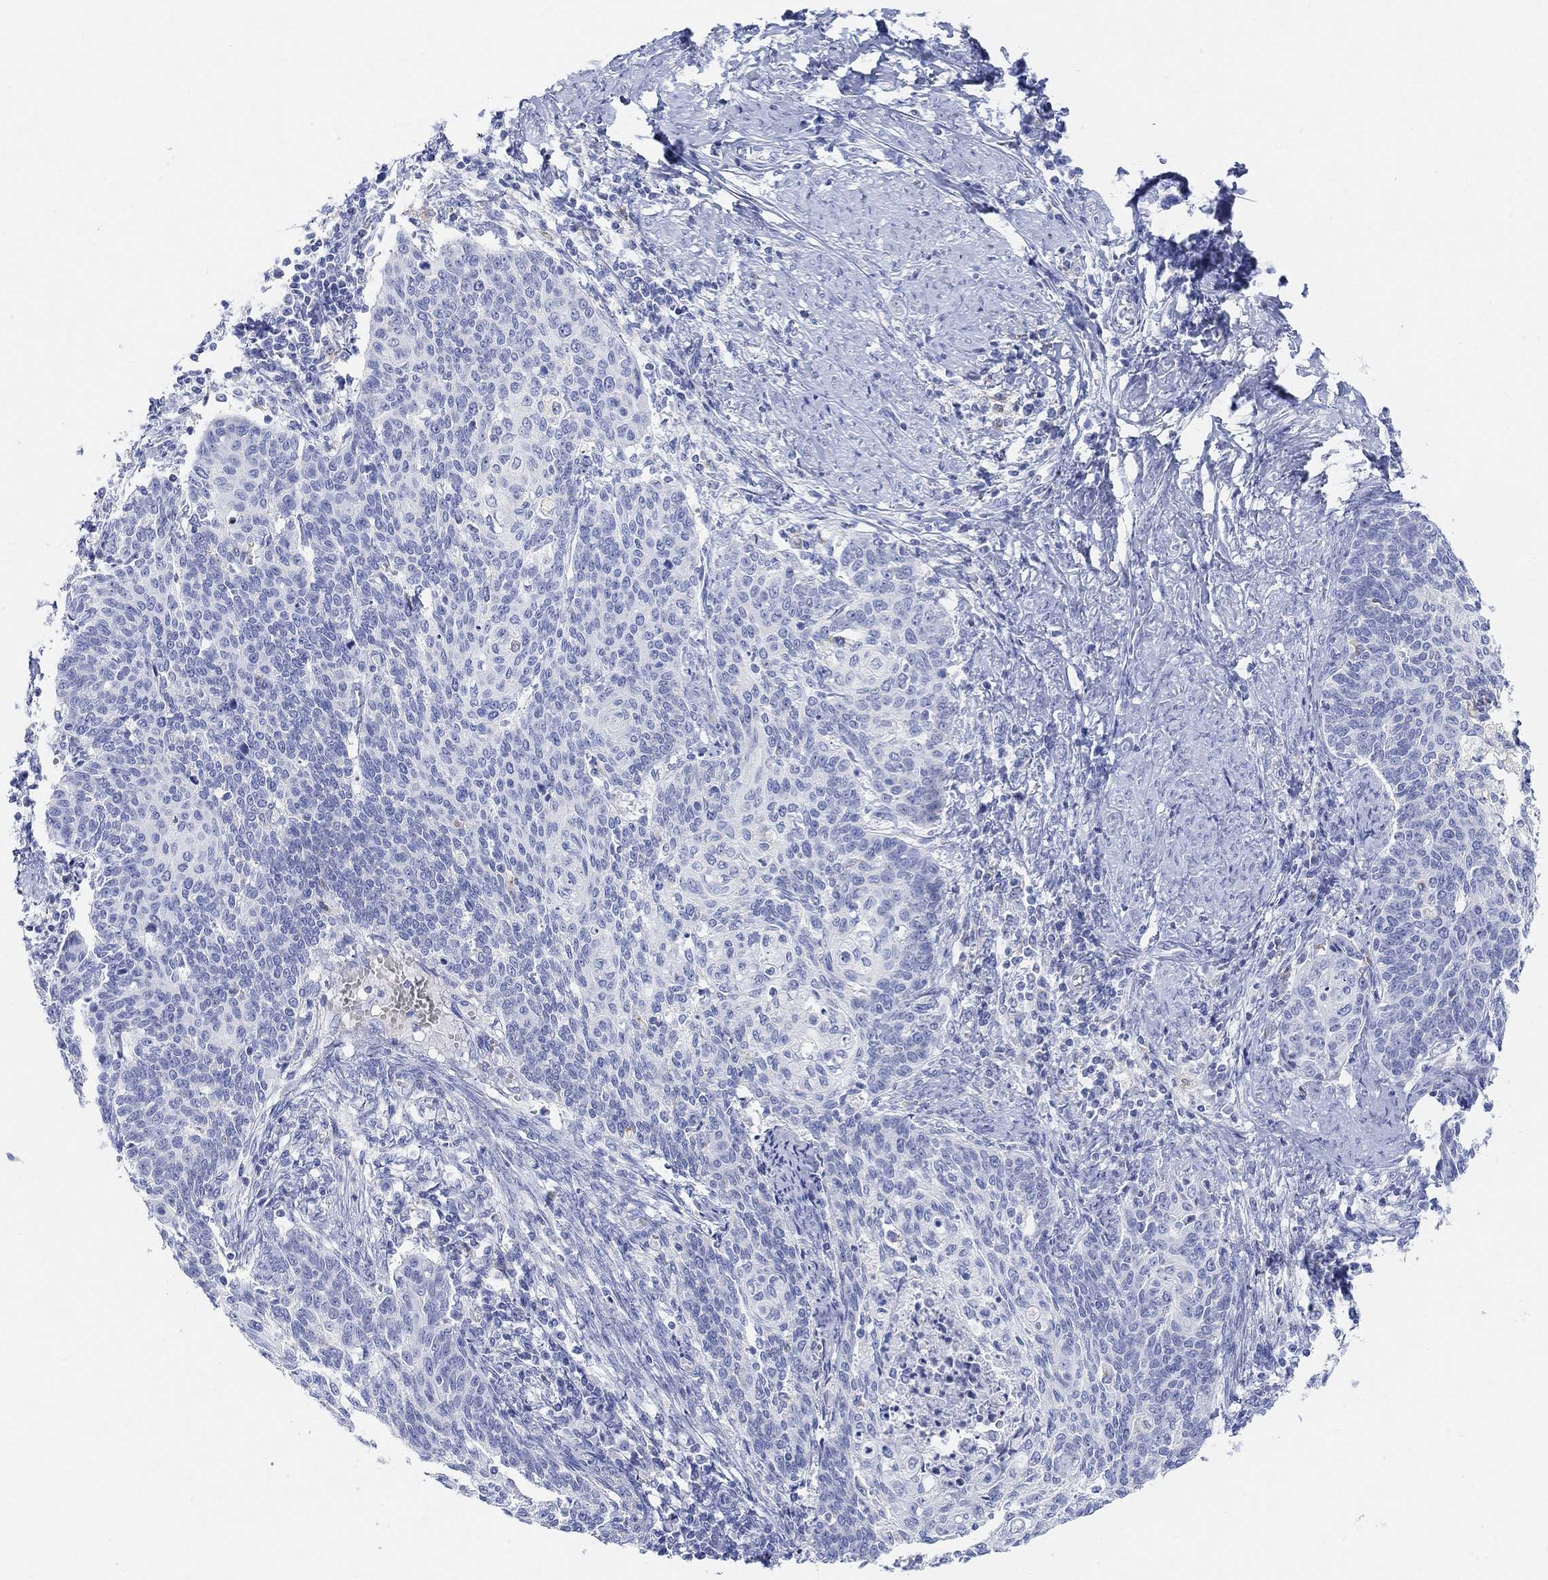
{"staining": {"intensity": "negative", "quantity": "none", "location": "none"}, "tissue": "cervical cancer", "cell_type": "Tumor cells", "image_type": "cancer", "snomed": [{"axis": "morphology", "description": "Normal tissue, NOS"}, {"axis": "morphology", "description": "Squamous cell carcinoma, NOS"}, {"axis": "topography", "description": "Cervix"}], "caption": "A micrograph of human cervical squamous cell carcinoma is negative for staining in tumor cells. Brightfield microscopy of IHC stained with DAB (3,3'-diaminobenzidine) (brown) and hematoxylin (blue), captured at high magnification.", "gene": "RETNLB", "patient": {"sex": "female", "age": 39}}